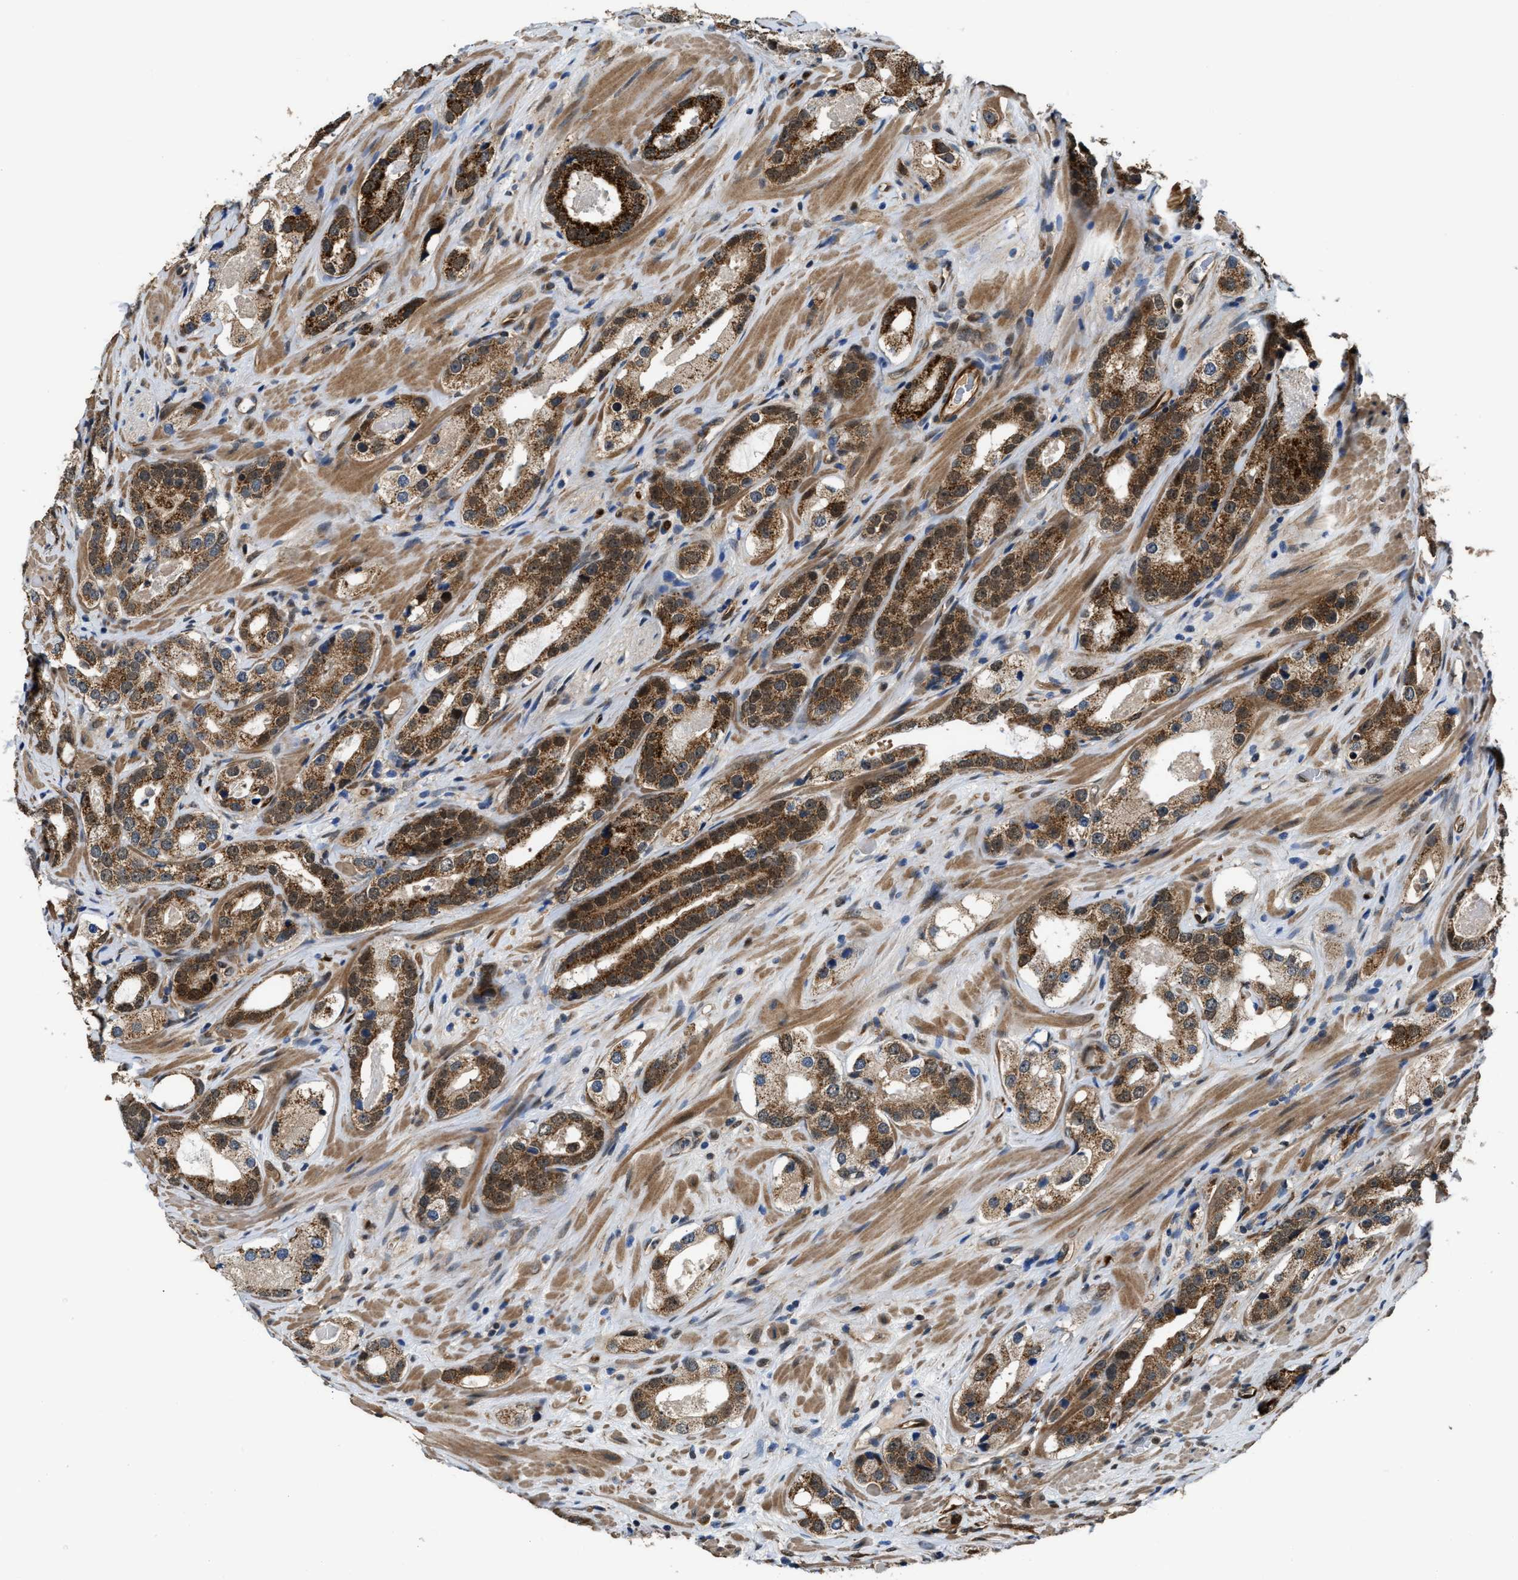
{"staining": {"intensity": "strong", "quantity": ">75%", "location": "cytoplasmic/membranous"}, "tissue": "prostate cancer", "cell_type": "Tumor cells", "image_type": "cancer", "snomed": [{"axis": "morphology", "description": "Adenocarcinoma, High grade"}, {"axis": "topography", "description": "Prostate"}], "caption": "Tumor cells show strong cytoplasmic/membranous positivity in about >75% of cells in prostate cancer (adenocarcinoma (high-grade)).", "gene": "PPA1", "patient": {"sex": "male", "age": 63}}